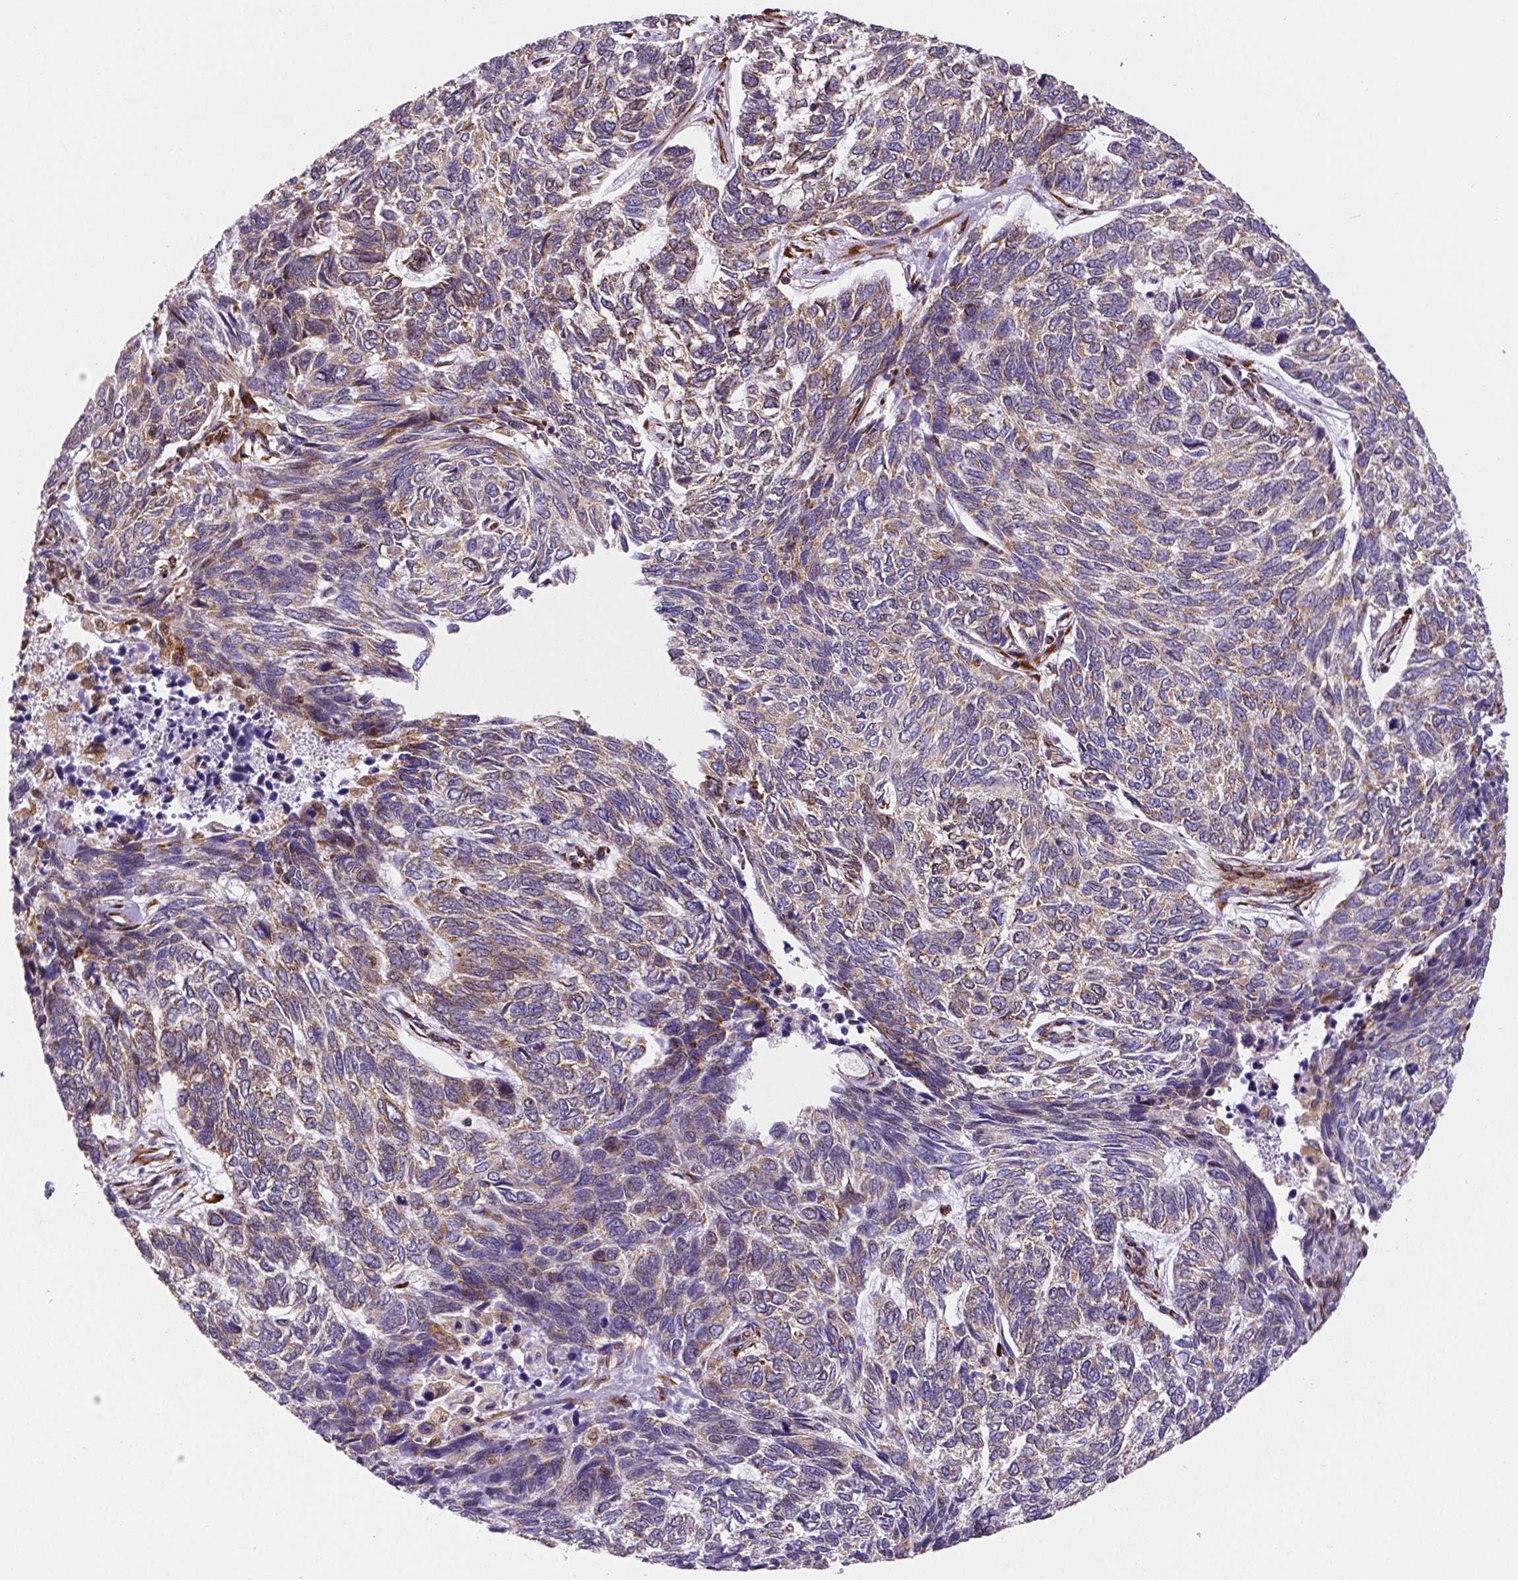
{"staining": {"intensity": "moderate", "quantity": "25%-75%", "location": "cytoplasmic/membranous"}, "tissue": "skin cancer", "cell_type": "Tumor cells", "image_type": "cancer", "snomed": [{"axis": "morphology", "description": "Basal cell carcinoma"}, {"axis": "topography", "description": "Skin"}], "caption": "IHC (DAB (3,3'-diaminobenzidine)) staining of human basal cell carcinoma (skin) displays moderate cytoplasmic/membranous protein positivity in approximately 25%-75% of tumor cells.", "gene": "MTDH", "patient": {"sex": "female", "age": 65}}